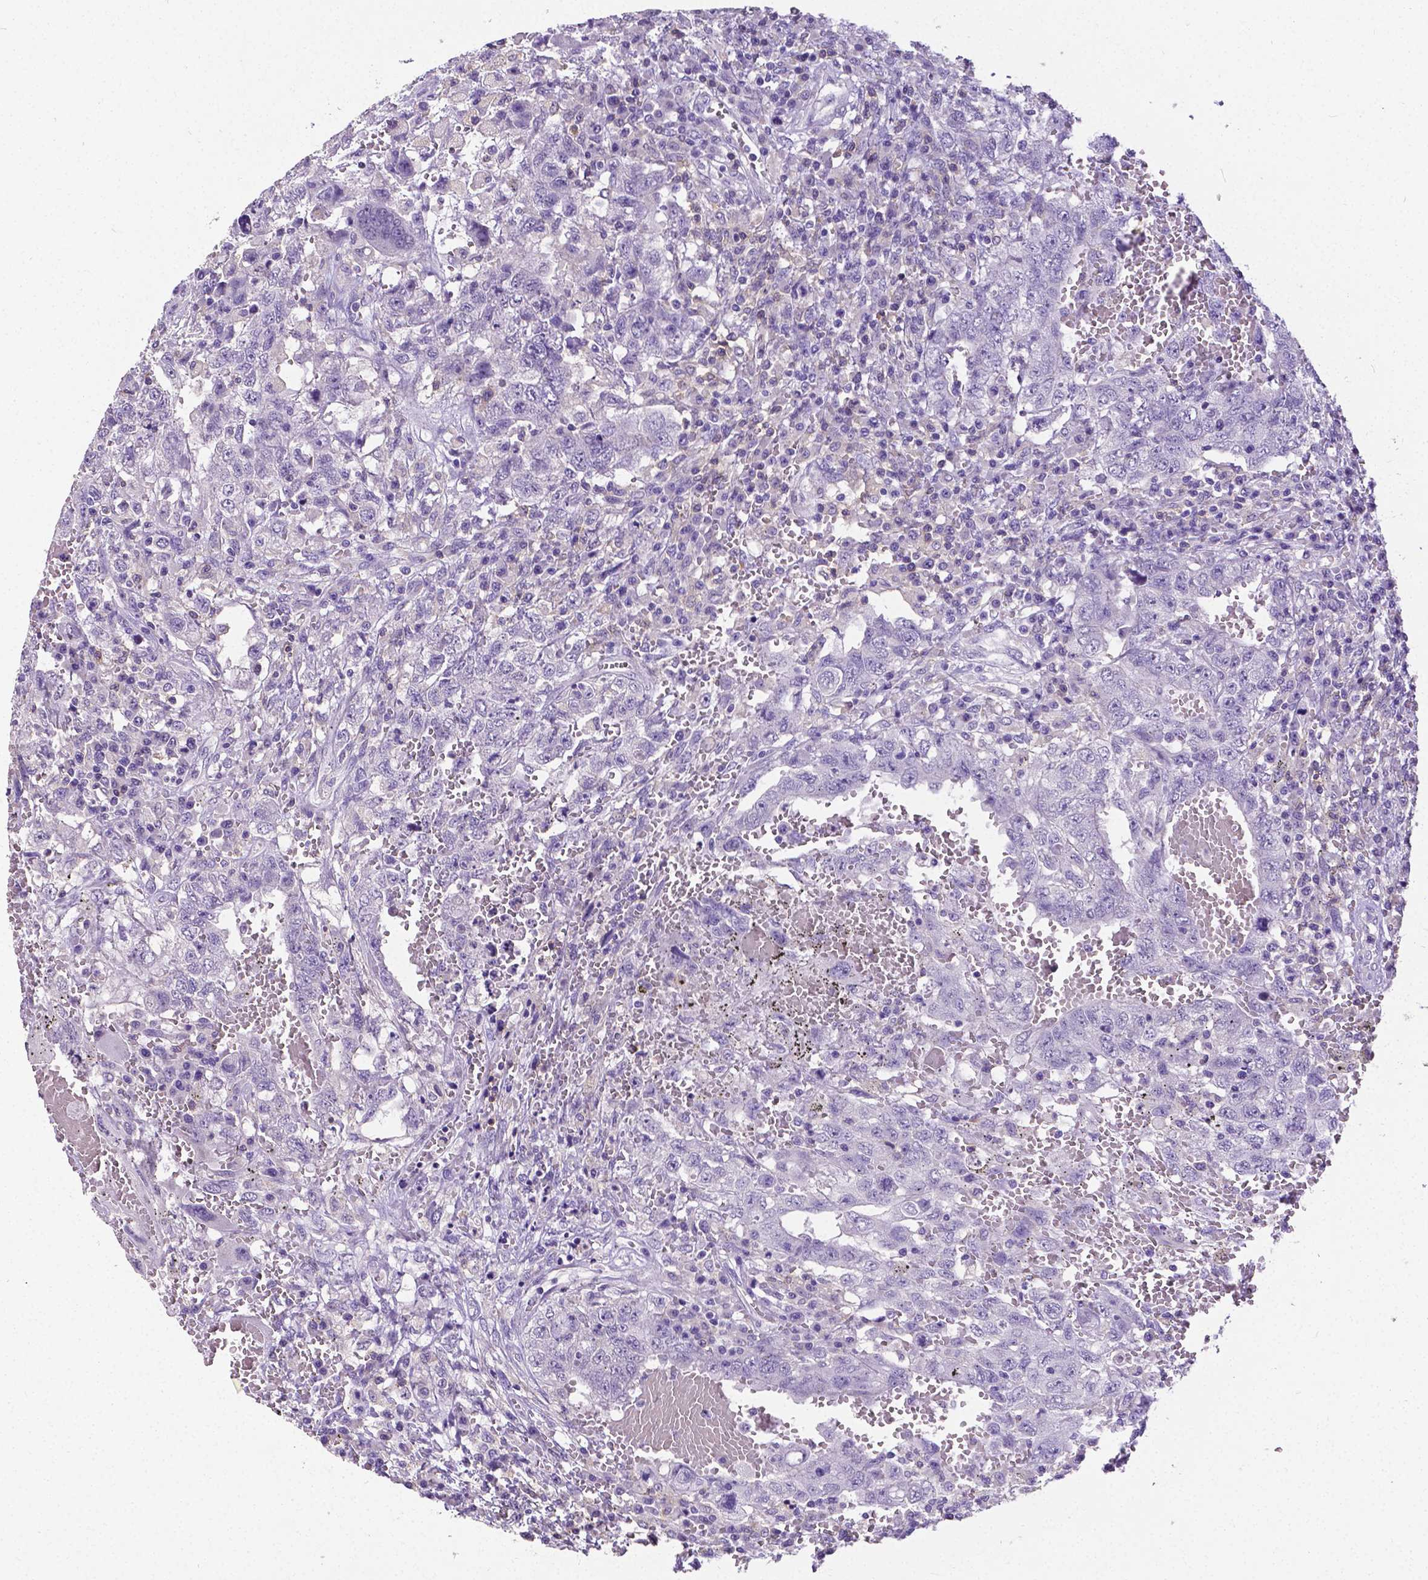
{"staining": {"intensity": "negative", "quantity": "none", "location": "none"}, "tissue": "testis cancer", "cell_type": "Tumor cells", "image_type": "cancer", "snomed": [{"axis": "morphology", "description": "Carcinoma, Embryonal, NOS"}, {"axis": "topography", "description": "Testis"}], "caption": "DAB (3,3'-diaminobenzidine) immunohistochemical staining of testis cancer shows no significant positivity in tumor cells. (Stains: DAB (3,3'-diaminobenzidine) immunohistochemistry with hematoxylin counter stain, Microscopy: brightfield microscopy at high magnification).", "gene": "CD4", "patient": {"sex": "male", "age": 26}}